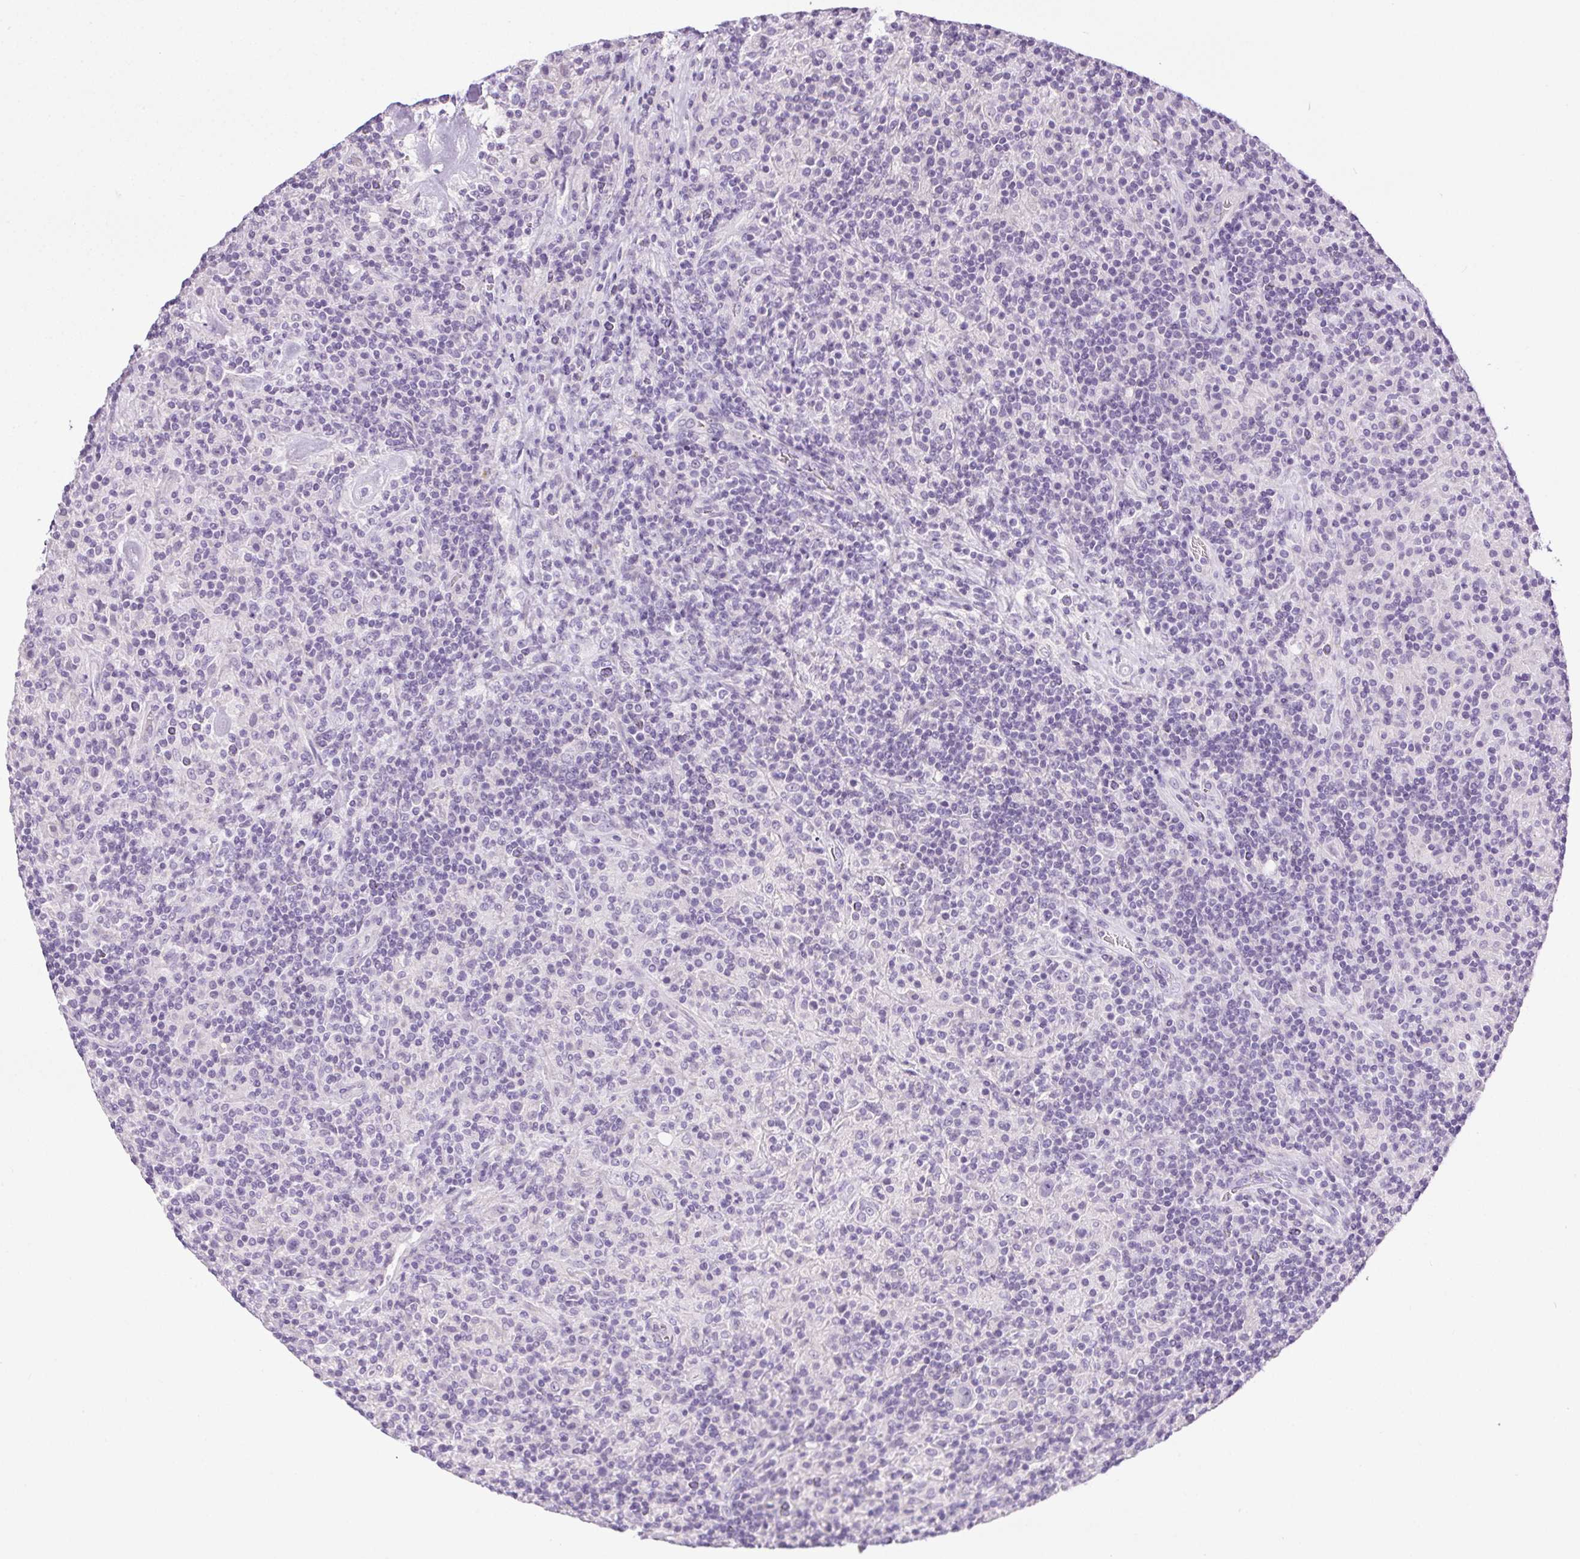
{"staining": {"intensity": "negative", "quantity": "none", "location": "none"}, "tissue": "lymphoma", "cell_type": "Tumor cells", "image_type": "cancer", "snomed": [{"axis": "morphology", "description": "Hodgkin's disease, NOS"}, {"axis": "topography", "description": "Lymph node"}], "caption": "This photomicrograph is of Hodgkin's disease stained with immunohistochemistry to label a protein in brown with the nuclei are counter-stained blue. There is no expression in tumor cells. (DAB IHC visualized using brightfield microscopy, high magnification).", "gene": "C20orf85", "patient": {"sex": "male", "age": 70}}